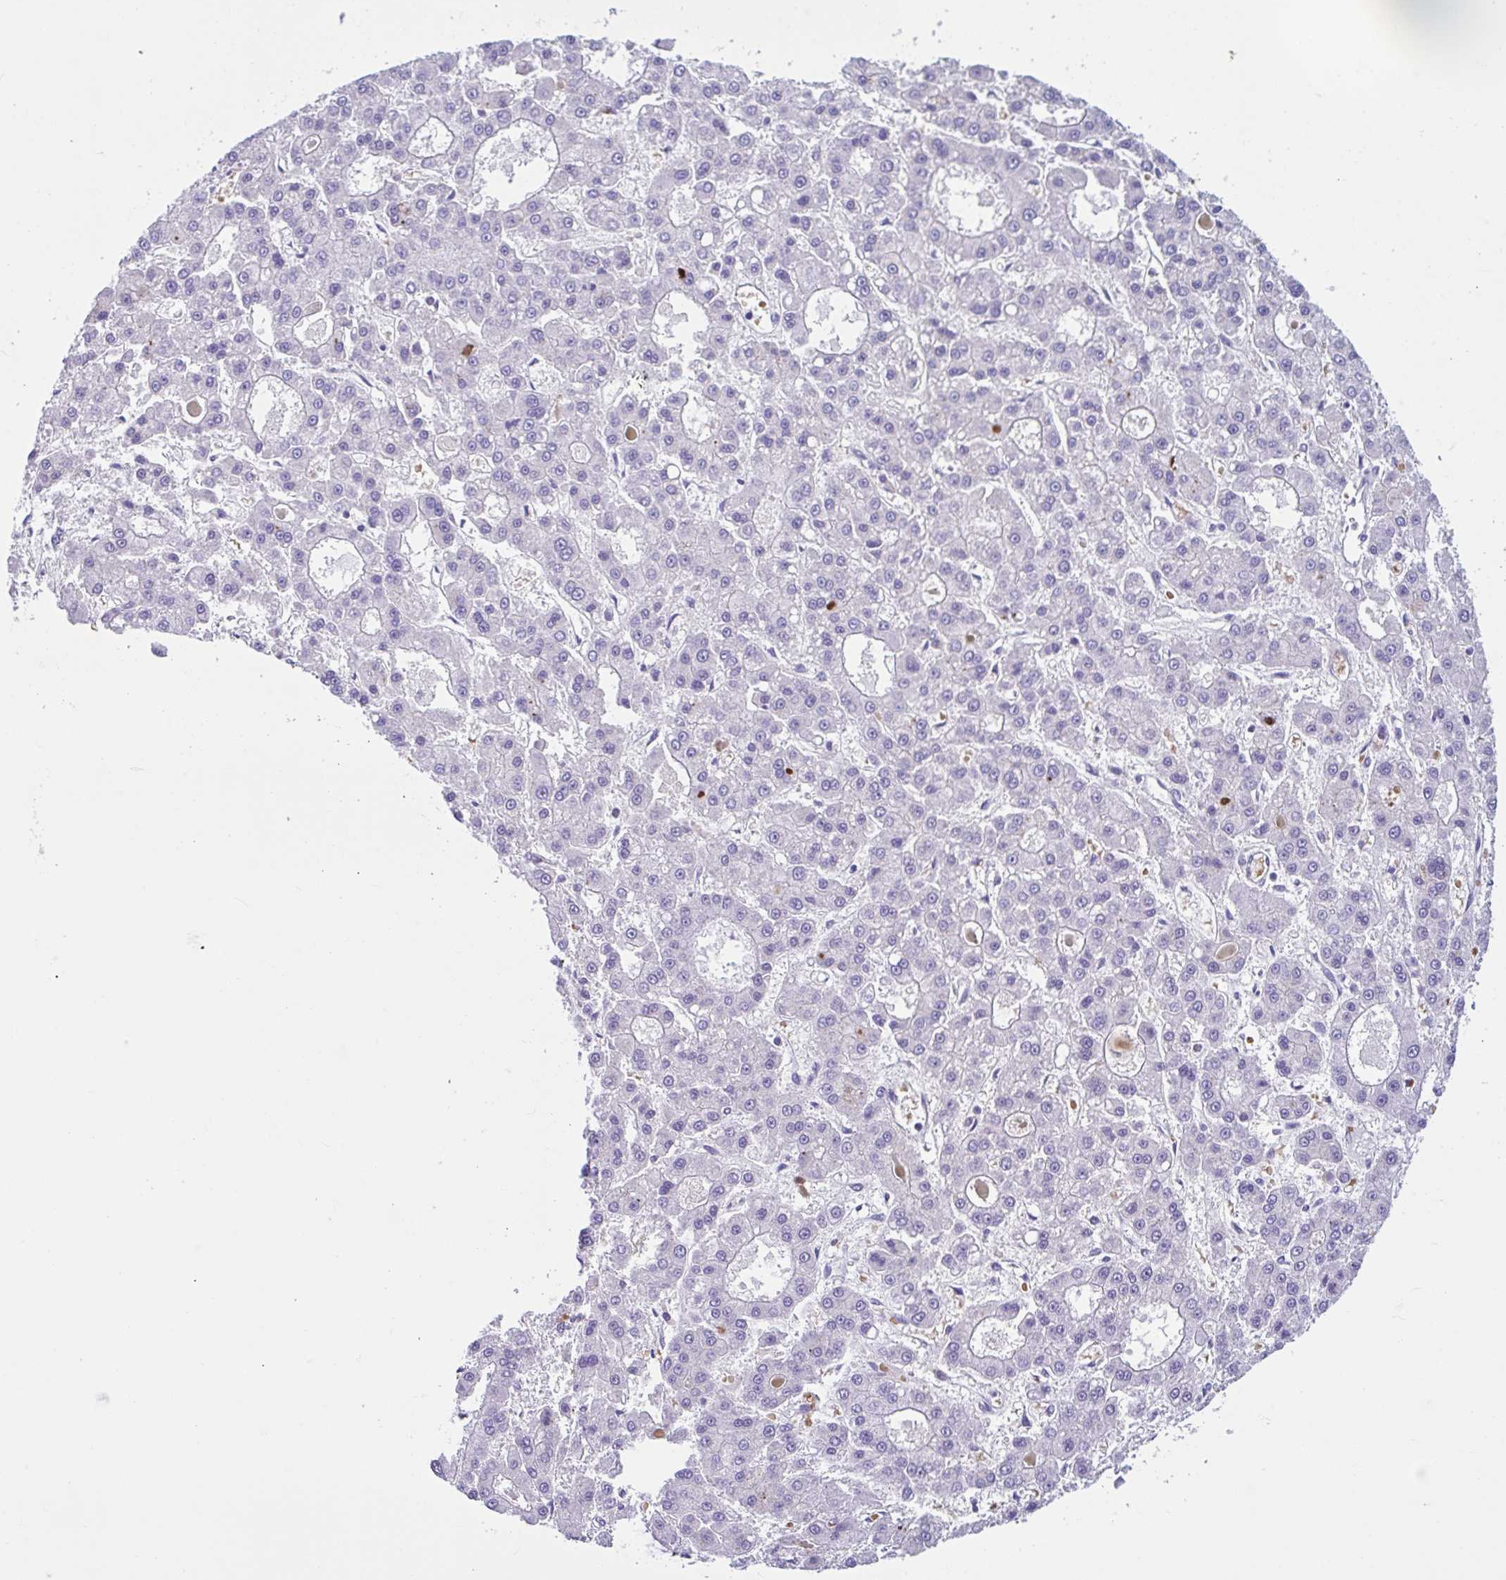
{"staining": {"intensity": "negative", "quantity": "none", "location": "none"}, "tissue": "liver cancer", "cell_type": "Tumor cells", "image_type": "cancer", "snomed": [{"axis": "morphology", "description": "Carcinoma, Hepatocellular, NOS"}, {"axis": "topography", "description": "Liver"}], "caption": "Tumor cells show no significant protein staining in liver cancer.", "gene": "TMEM79", "patient": {"sex": "male", "age": 70}}